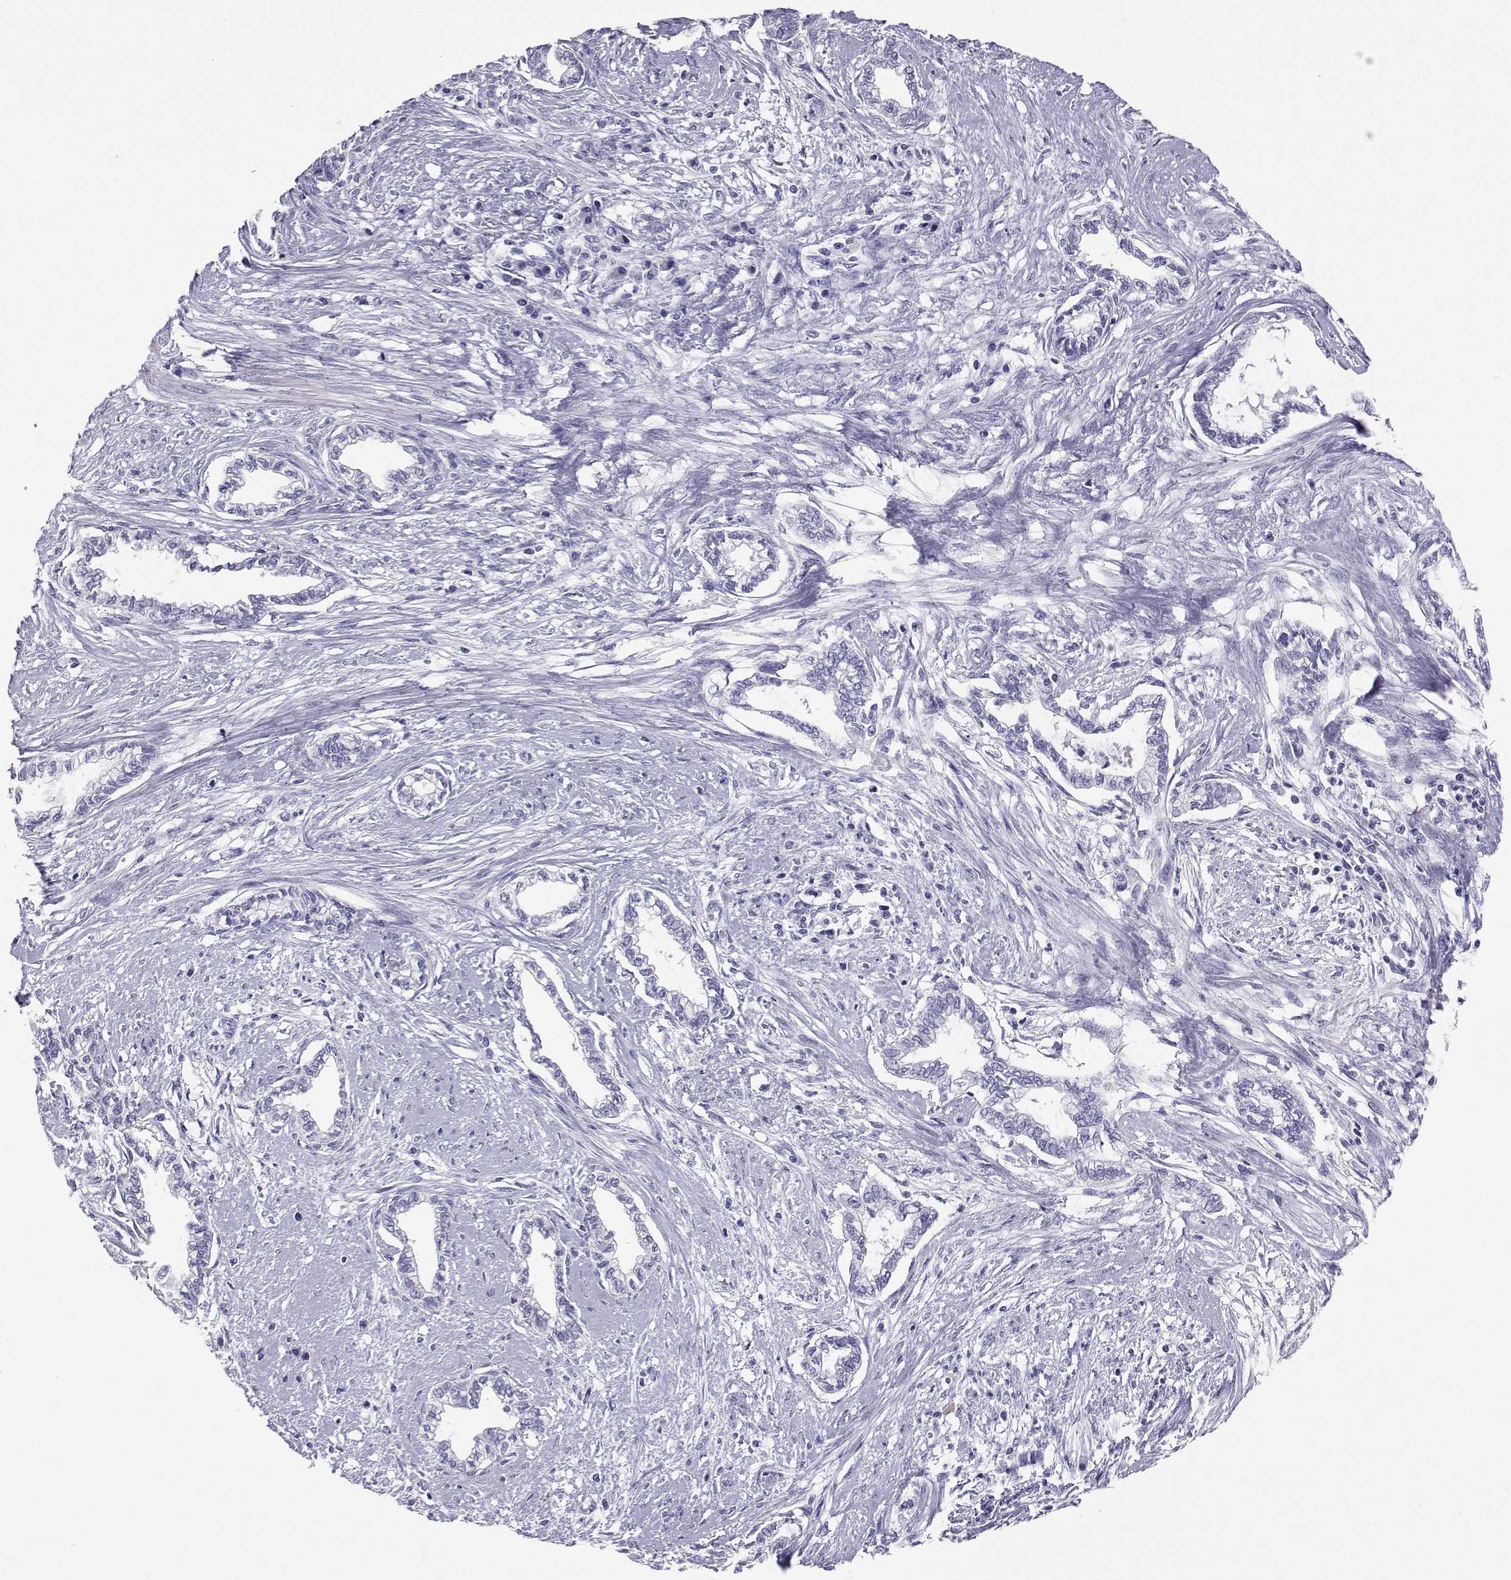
{"staining": {"intensity": "negative", "quantity": "none", "location": "none"}, "tissue": "cervical cancer", "cell_type": "Tumor cells", "image_type": "cancer", "snomed": [{"axis": "morphology", "description": "Adenocarcinoma, NOS"}, {"axis": "topography", "description": "Cervix"}], "caption": "Immunohistochemistry micrograph of human cervical cancer stained for a protein (brown), which reveals no positivity in tumor cells.", "gene": "PLIN4", "patient": {"sex": "female", "age": 62}}